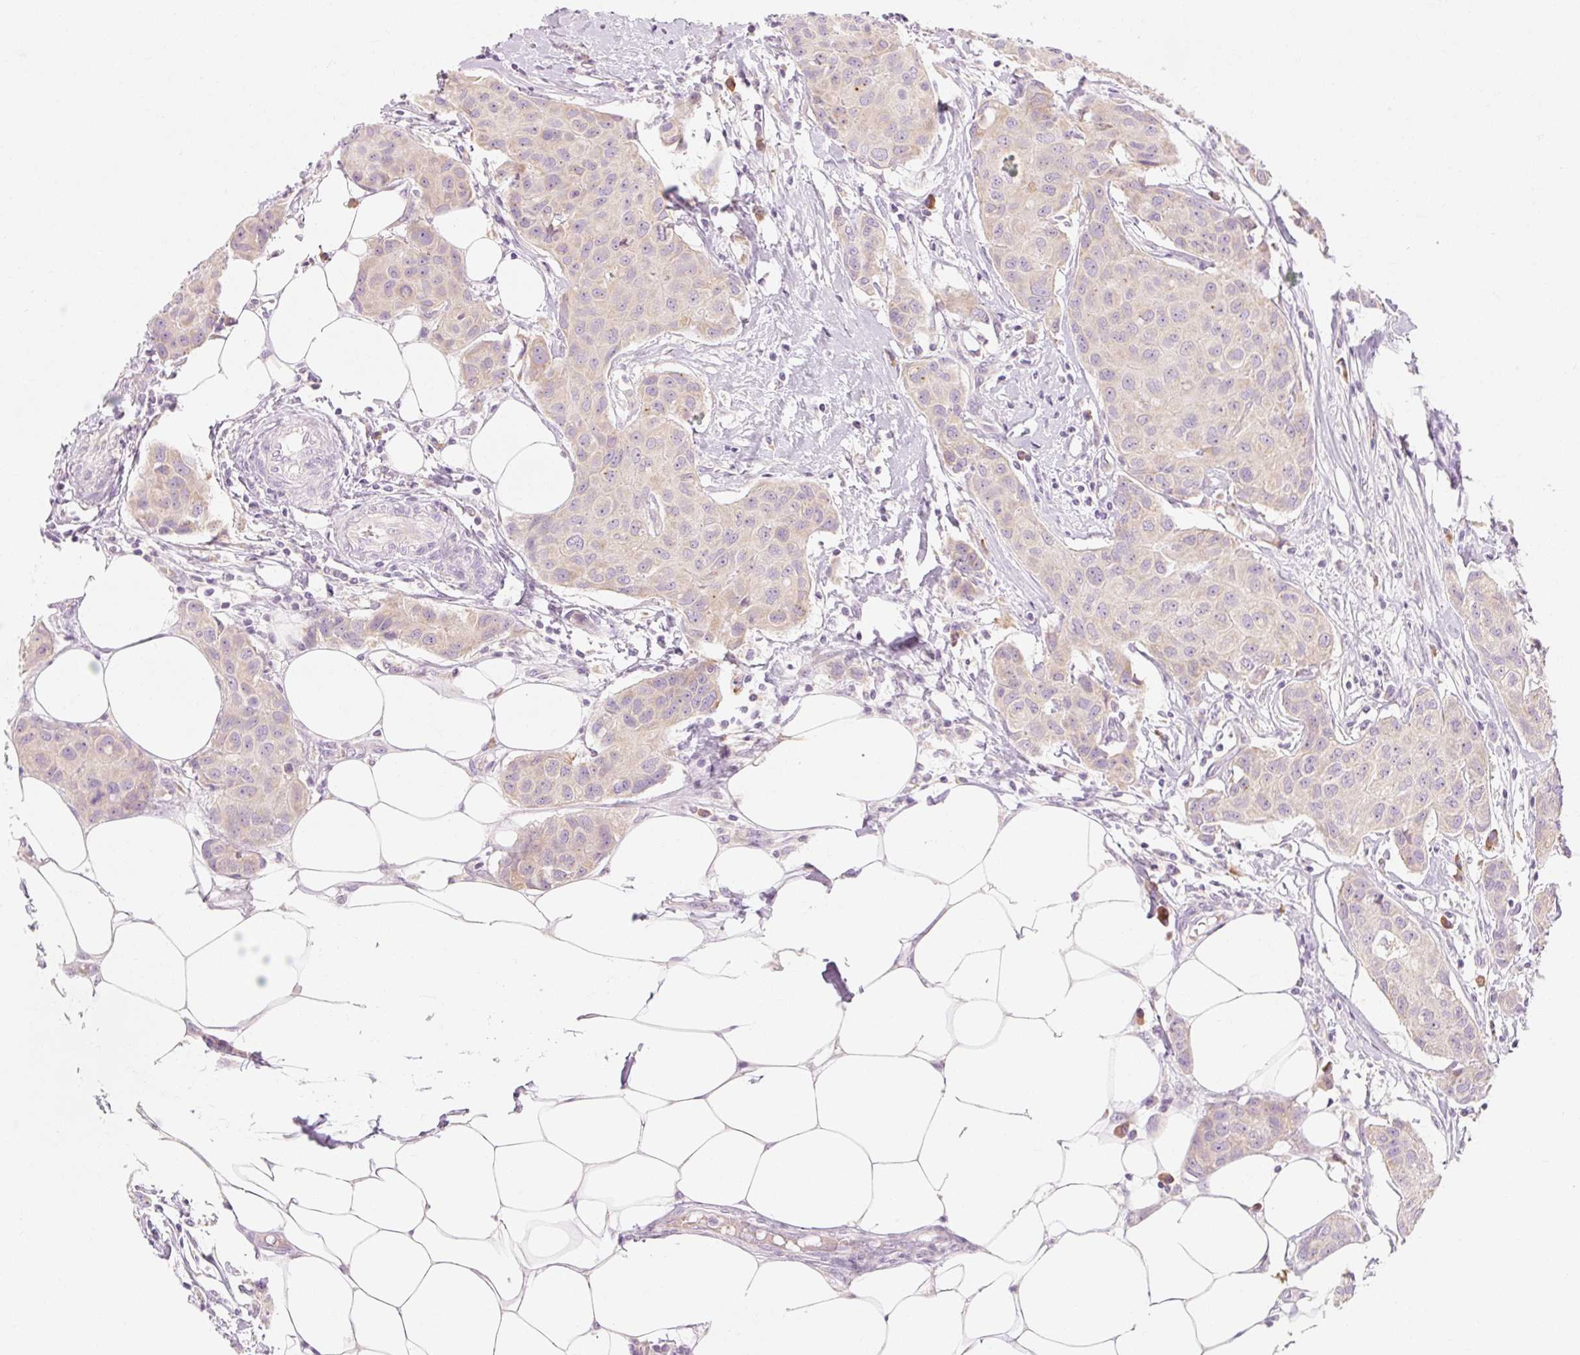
{"staining": {"intensity": "weak", "quantity": "25%-75%", "location": "cytoplasmic/membranous"}, "tissue": "breast cancer", "cell_type": "Tumor cells", "image_type": "cancer", "snomed": [{"axis": "morphology", "description": "Duct carcinoma"}, {"axis": "topography", "description": "Breast"}, {"axis": "topography", "description": "Lymph node"}], "caption": "Breast invasive ductal carcinoma tissue demonstrates weak cytoplasmic/membranous expression in about 25%-75% of tumor cells, visualized by immunohistochemistry.", "gene": "MYO1D", "patient": {"sex": "female", "age": 80}}